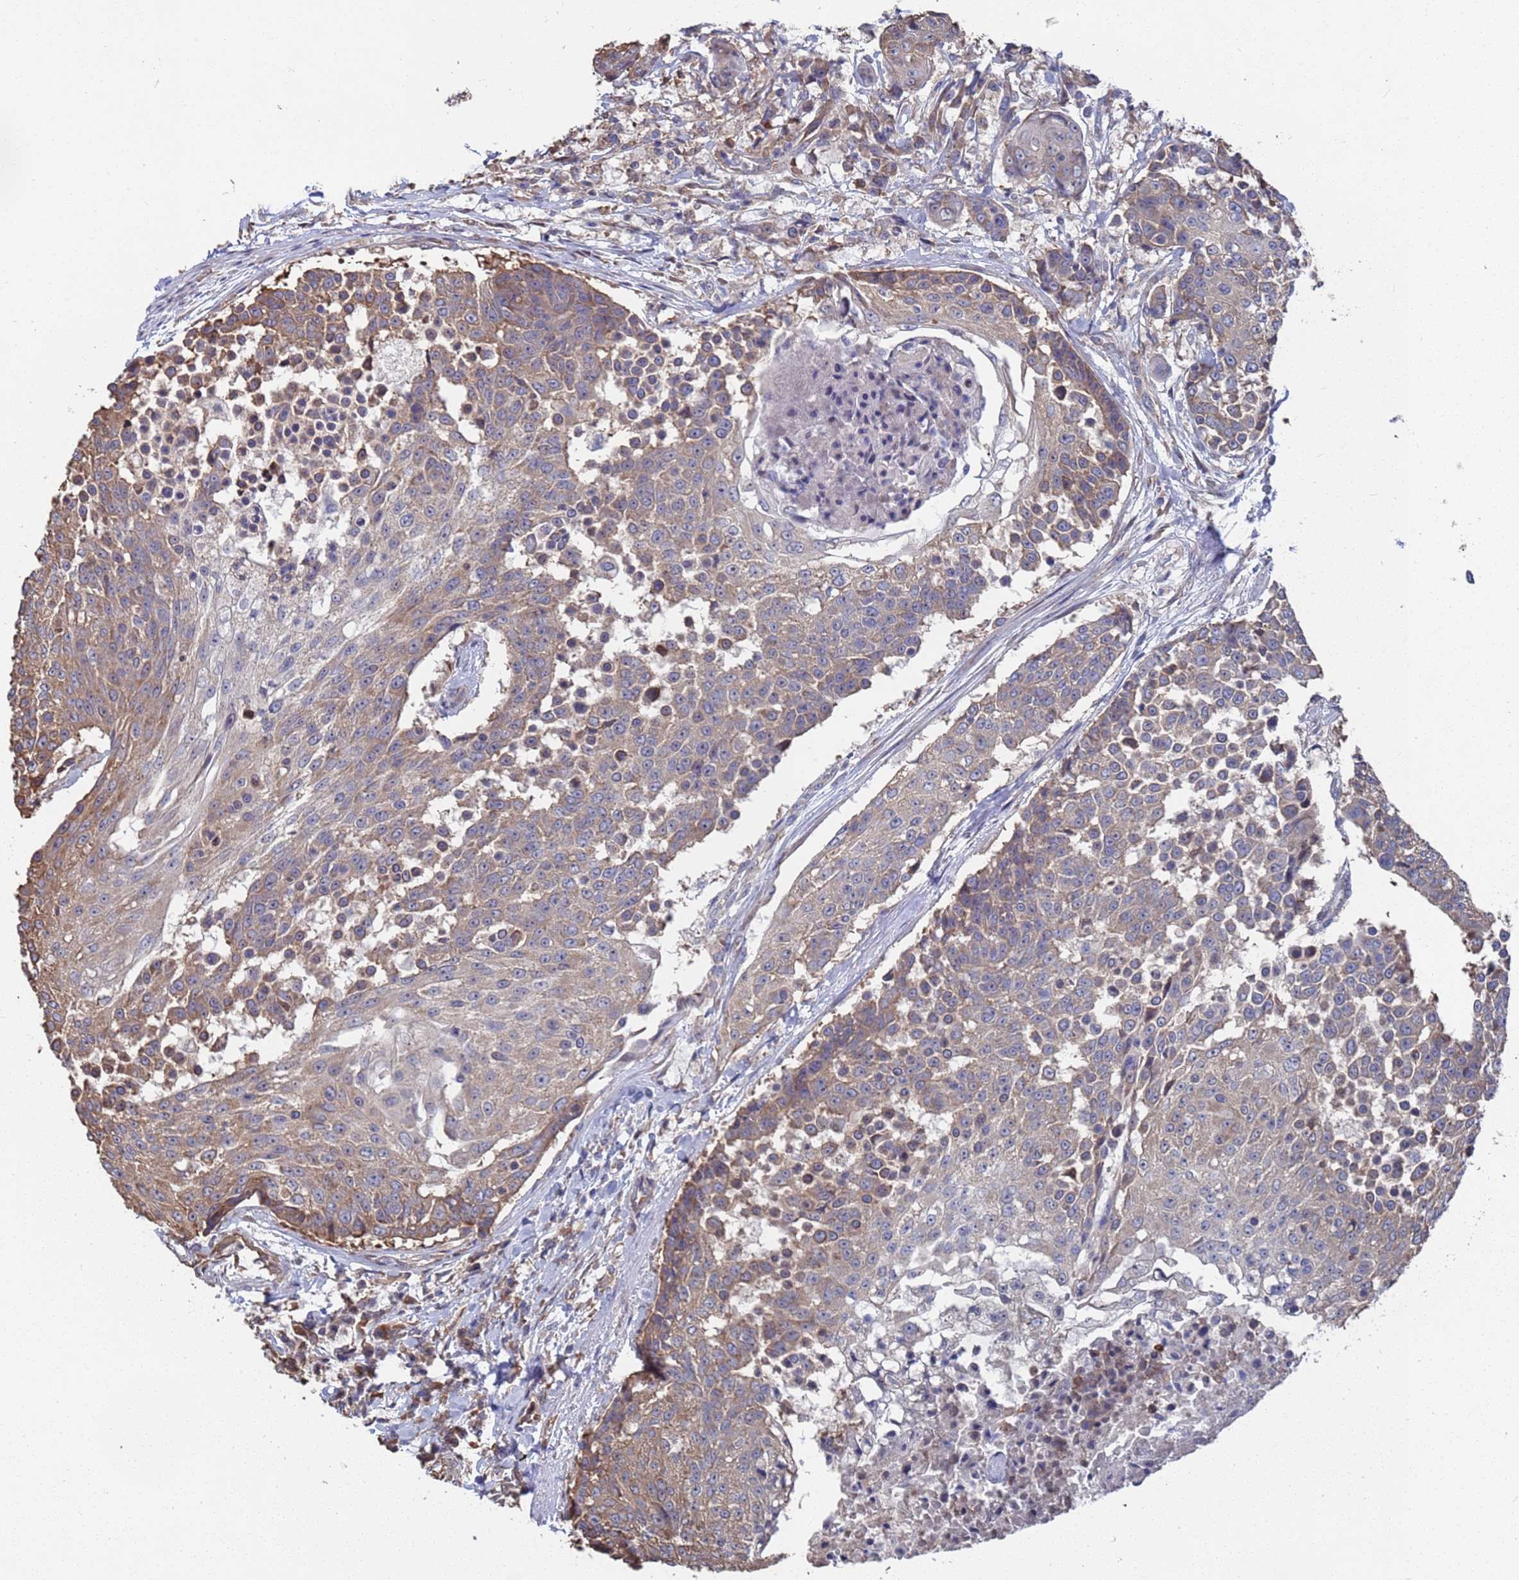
{"staining": {"intensity": "moderate", "quantity": ">75%", "location": "cytoplasmic/membranous"}, "tissue": "urothelial cancer", "cell_type": "Tumor cells", "image_type": "cancer", "snomed": [{"axis": "morphology", "description": "Urothelial carcinoma, High grade"}, {"axis": "topography", "description": "Urinary bladder"}], "caption": "Moderate cytoplasmic/membranous positivity for a protein is present in about >75% of tumor cells of urothelial carcinoma (high-grade) using immunohistochemistry.", "gene": "CFAP119", "patient": {"sex": "female", "age": 63}}